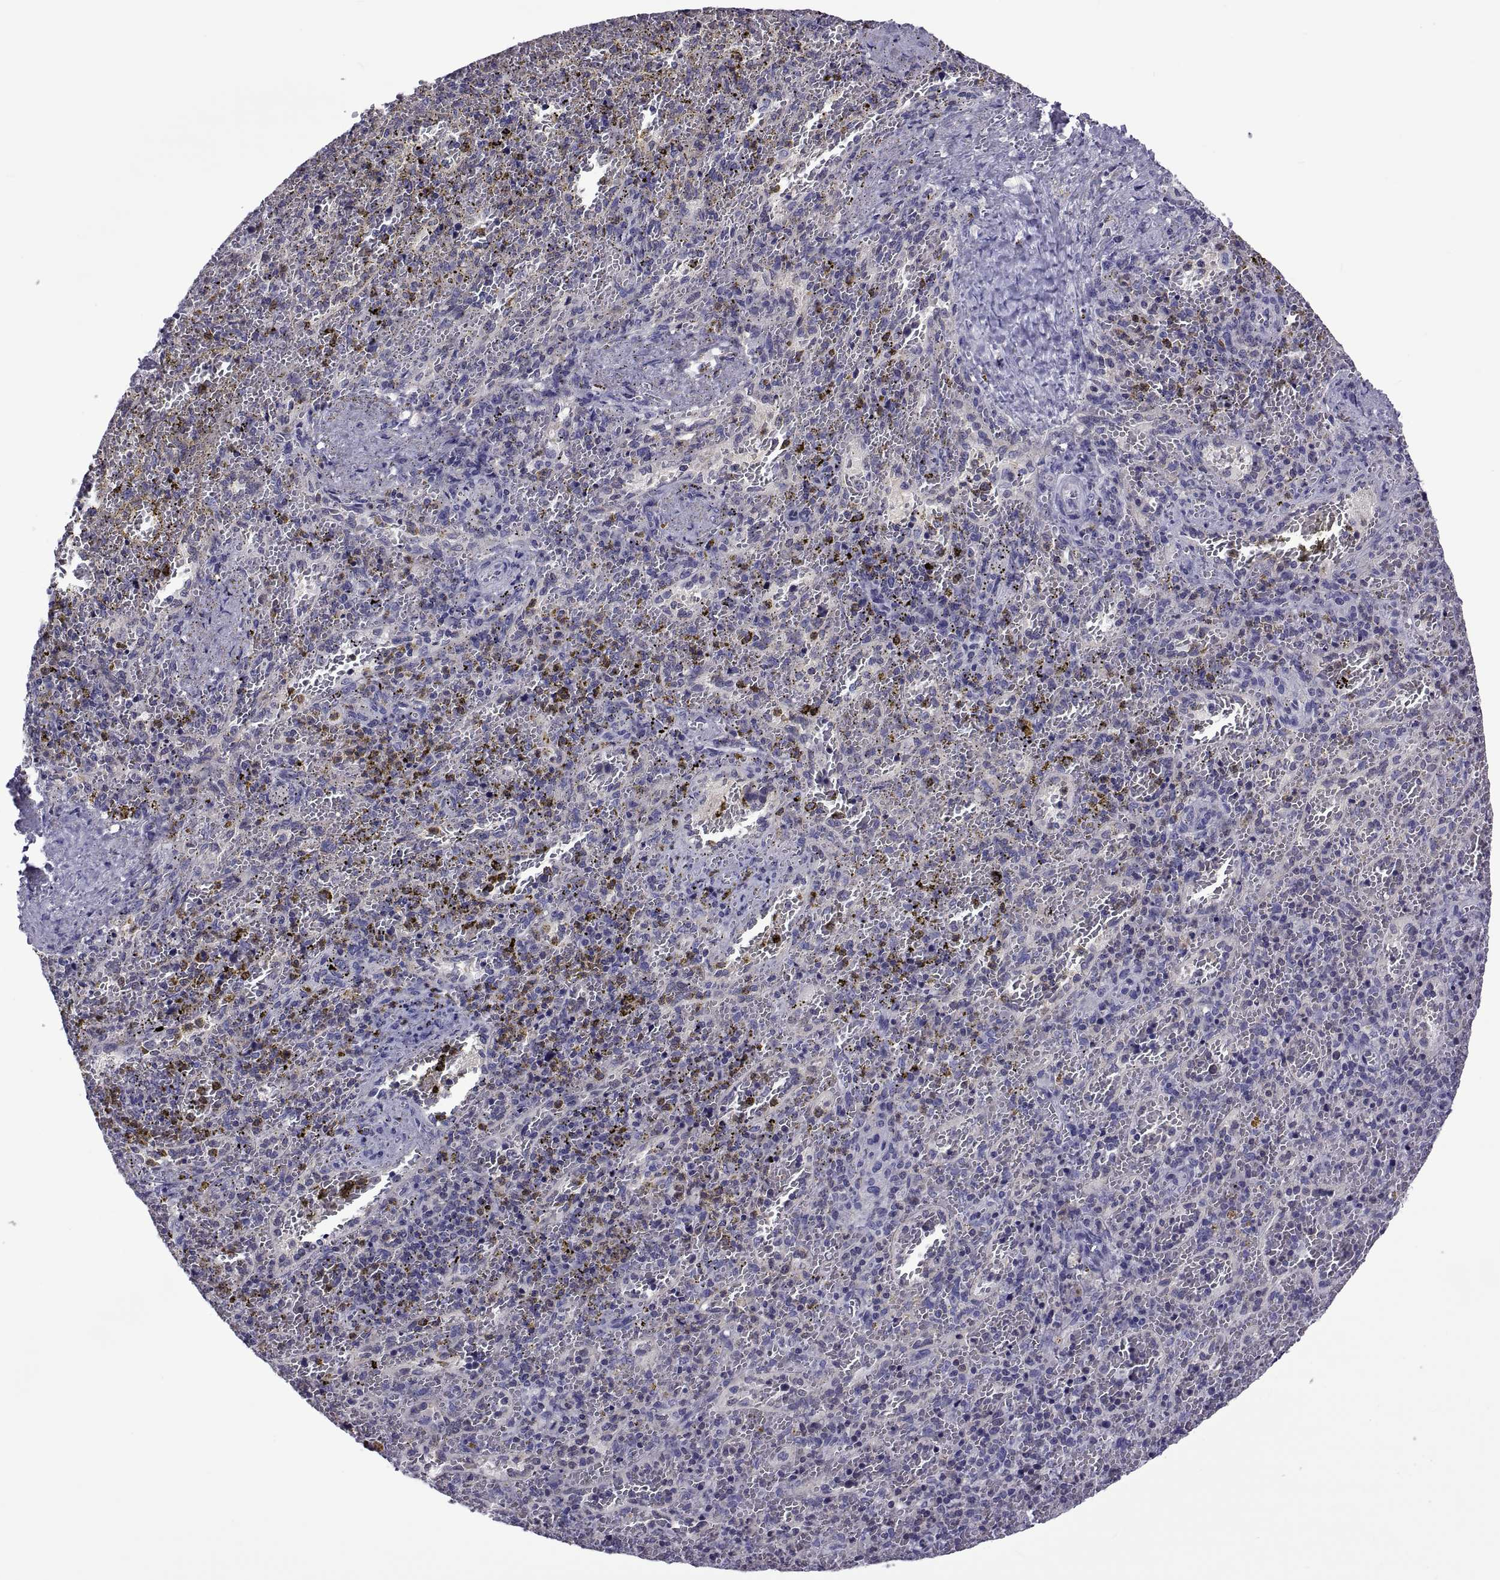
{"staining": {"intensity": "negative", "quantity": "none", "location": "none"}, "tissue": "spleen", "cell_type": "Cells in red pulp", "image_type": "normal", "snomed": [{"axis": "morphology", "description": "Normal tissue, NOS"}, {"axis": "topography", "description": "Spleen"}], "caption": "A high-resolution photomicrograph shows immunohistochemistry staining of normal spleen, which reveals no significant positivity in cells in red pulp. (DAB (3,3'-diaminobenzidine) immunohistochemistry (IHC) with hematoxylin counter stain).", "gene": "LCN9", "patient": {"sex": "female", "age": 50}}